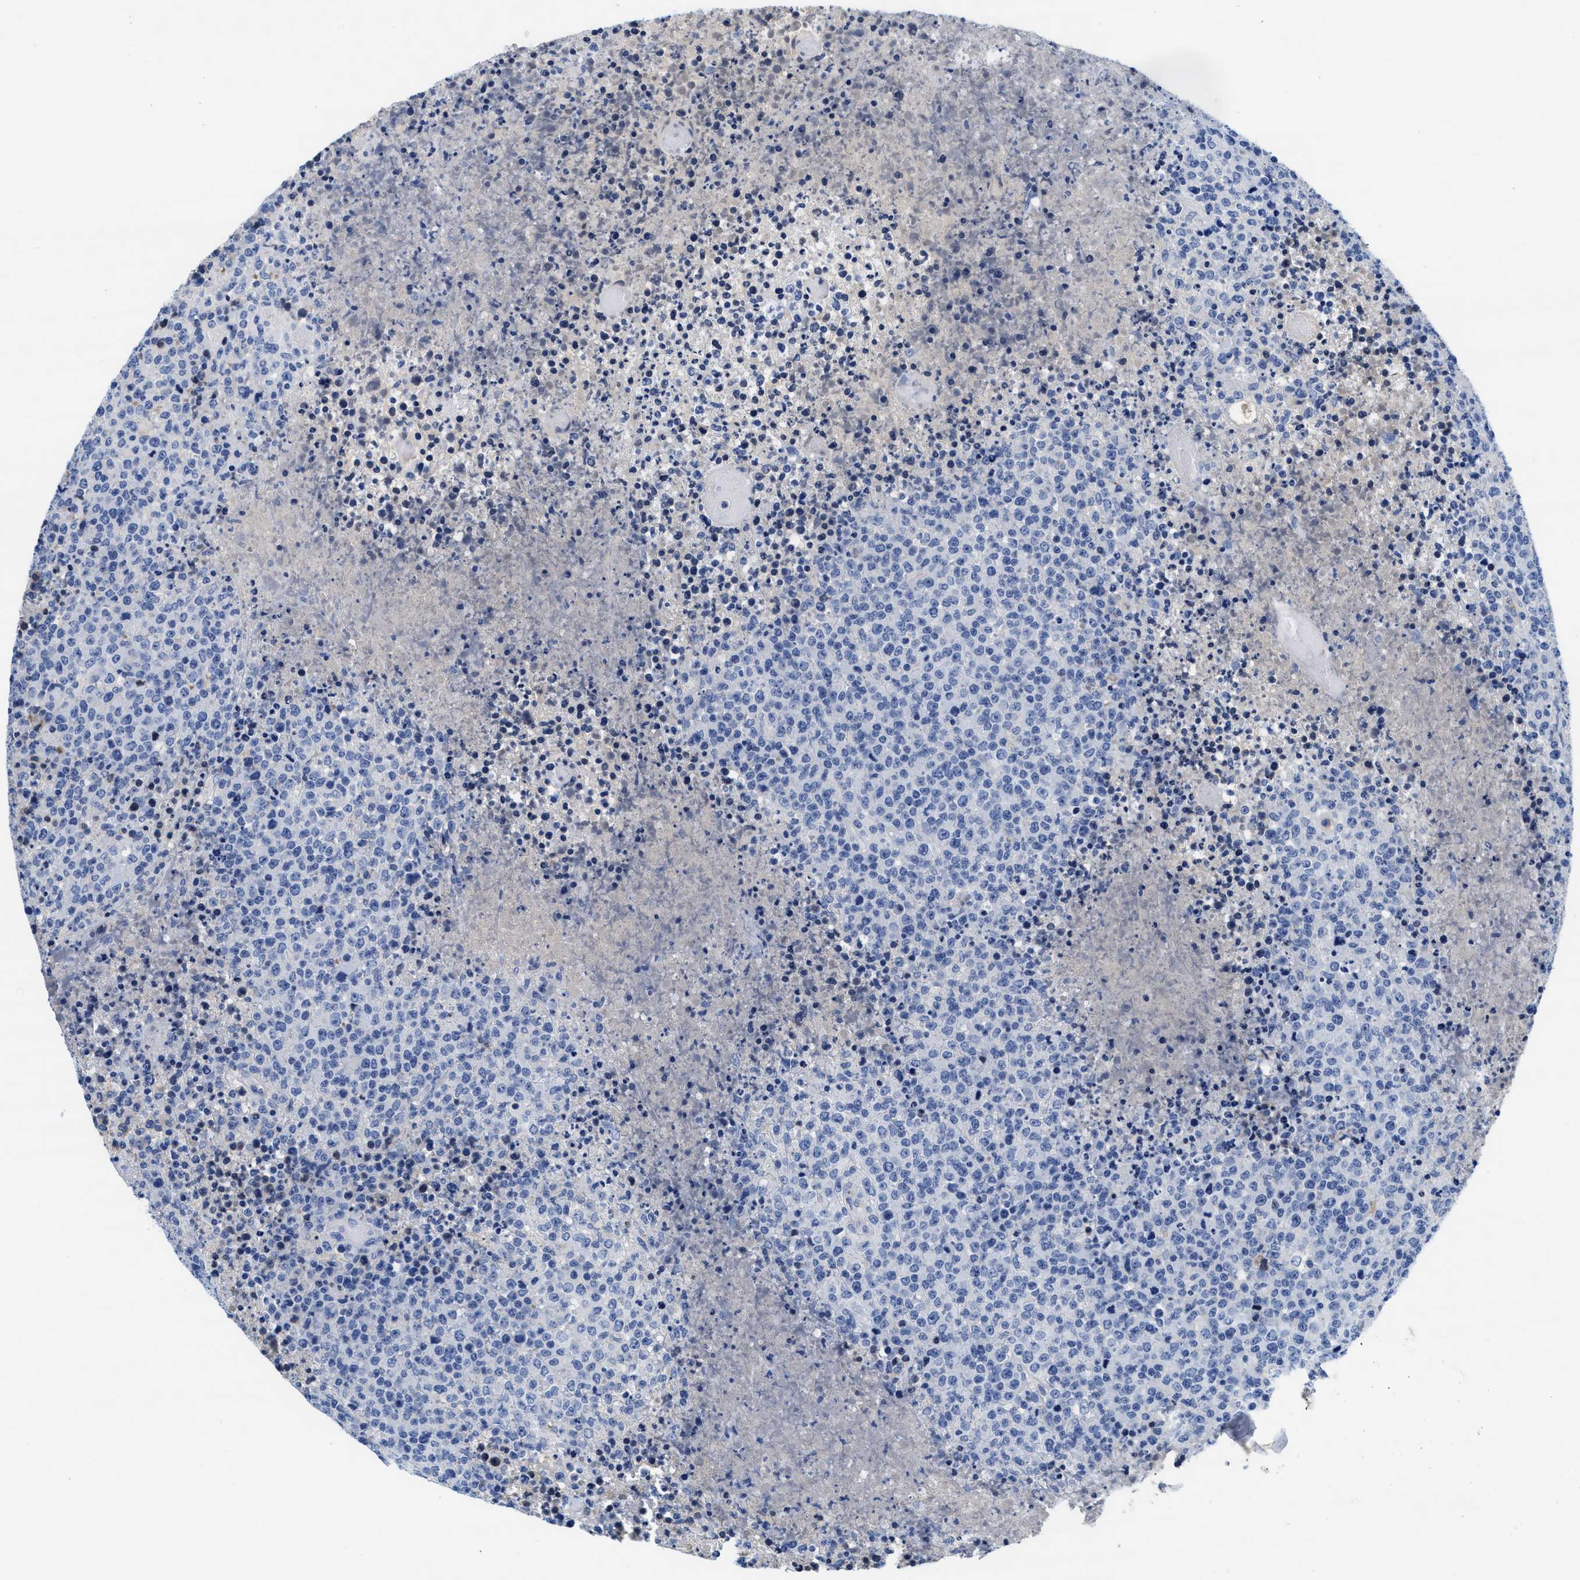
{"staining": {"intensity": "negative", "quantity": "none", "location": "none"}, "tissue": "lymphoma", "cell_type": "Tumor cells", "image_type": "cancer", "snomed": [{"axis": "morphology", "description": "Malignant lymphoma, non-Hodgkin's type, High grade"}, {"axis": "topography", "description": "Lymph node"}], "caption": "IHC photomicrograph of neoplastic tissue: human high-grade malignant lymphoma, non-Hodgkin's type stained with DAB (3,3'-diaminobenzidine) shows no significant protein positivity in tumor cells.", "gene": "TTC3", "patient": {"sex": "male", "age": 13}}